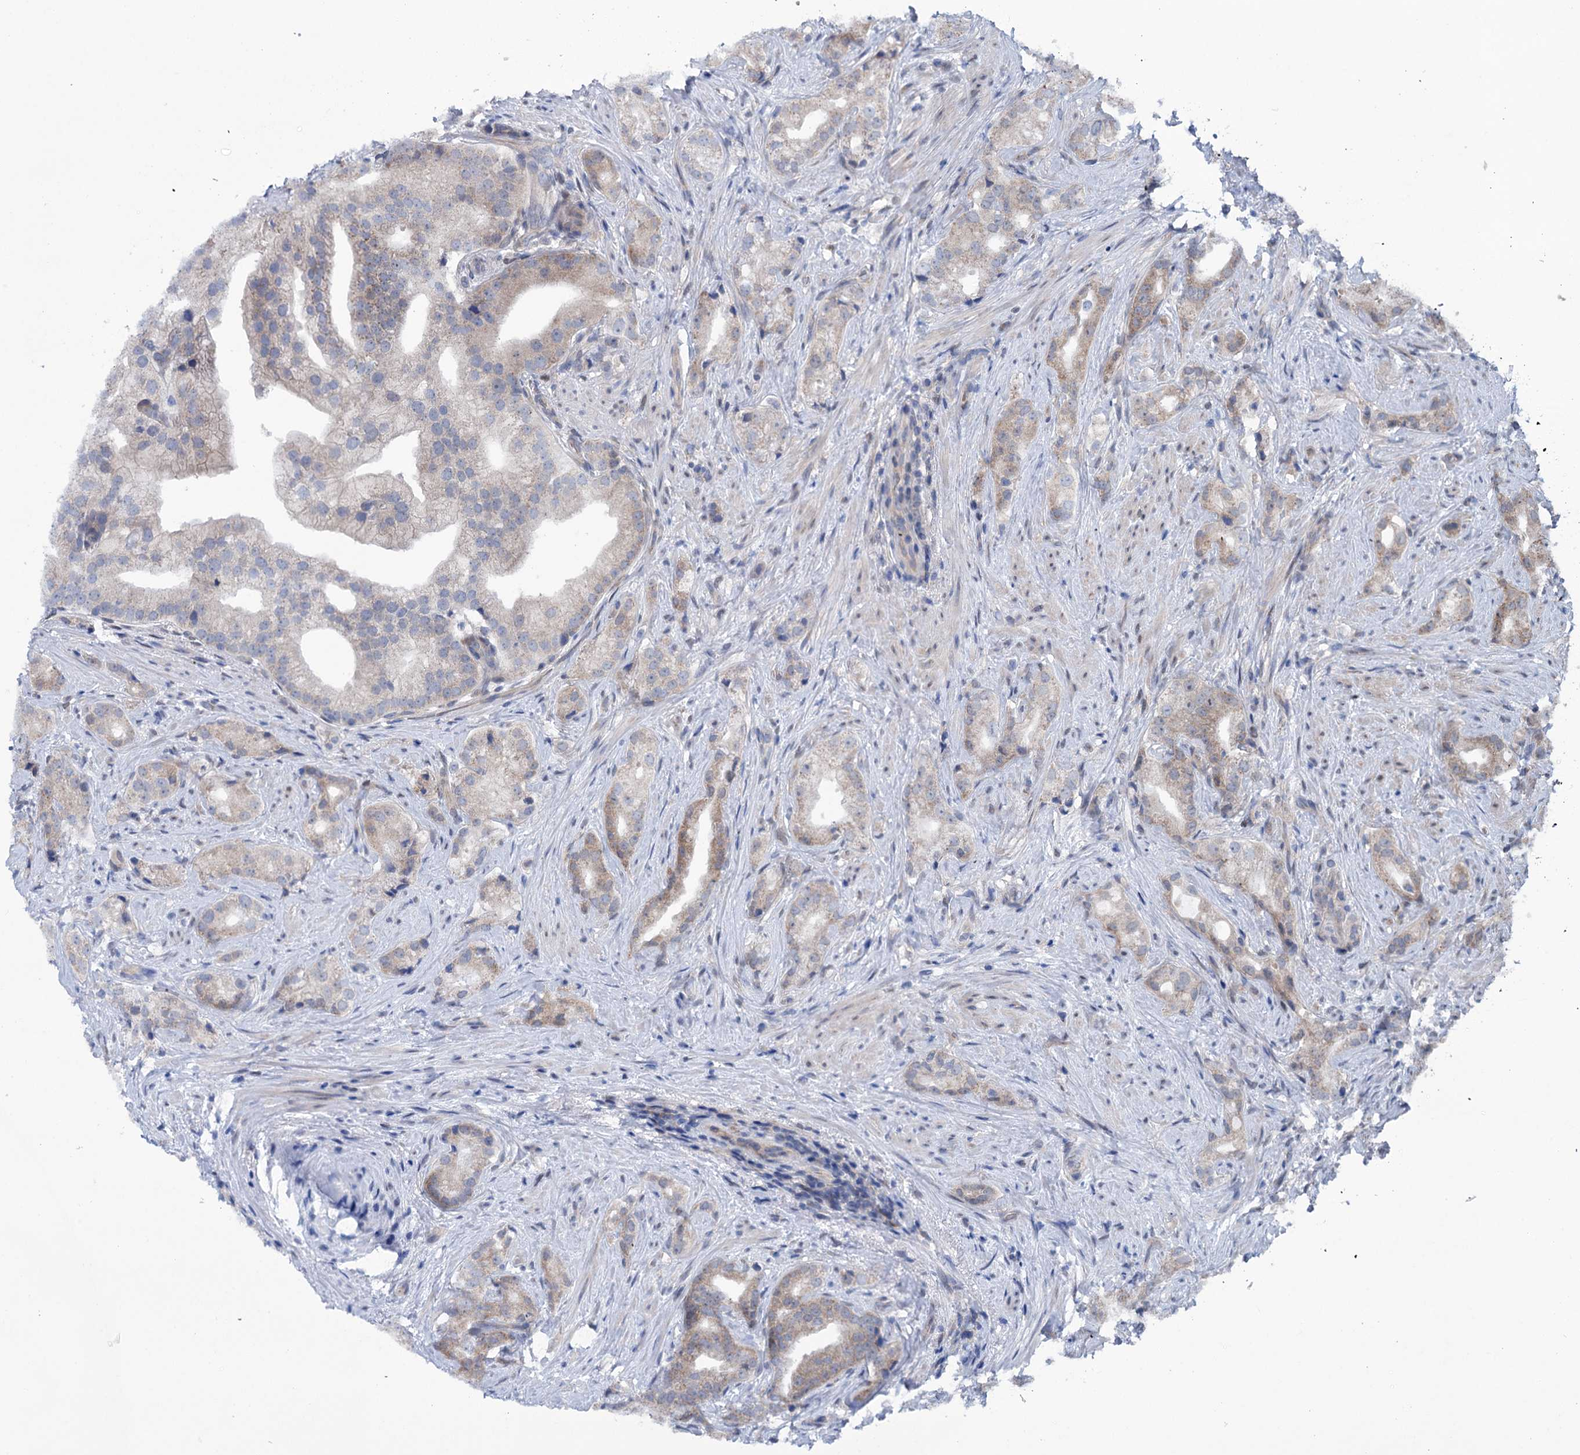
{"staining": {"intensity": "weak", "quantity": "<25%", "location": "cytoplasmic/membranous"}, "tissue": "prostate cancer", "cell_type": "Tumor cells", "image_type": "cancer", "snomed": [{"axis": "morphology", "description": "Adenocarcinoma, Low grade"}, {"axis": "topography", "description": "Prostate"}], "caption": "There is no significant staining in tumor cells of low-grade adenocarcinoma (prostate).", "gene": "EYA4", "patient": {"sex": "male", "age": 71}}